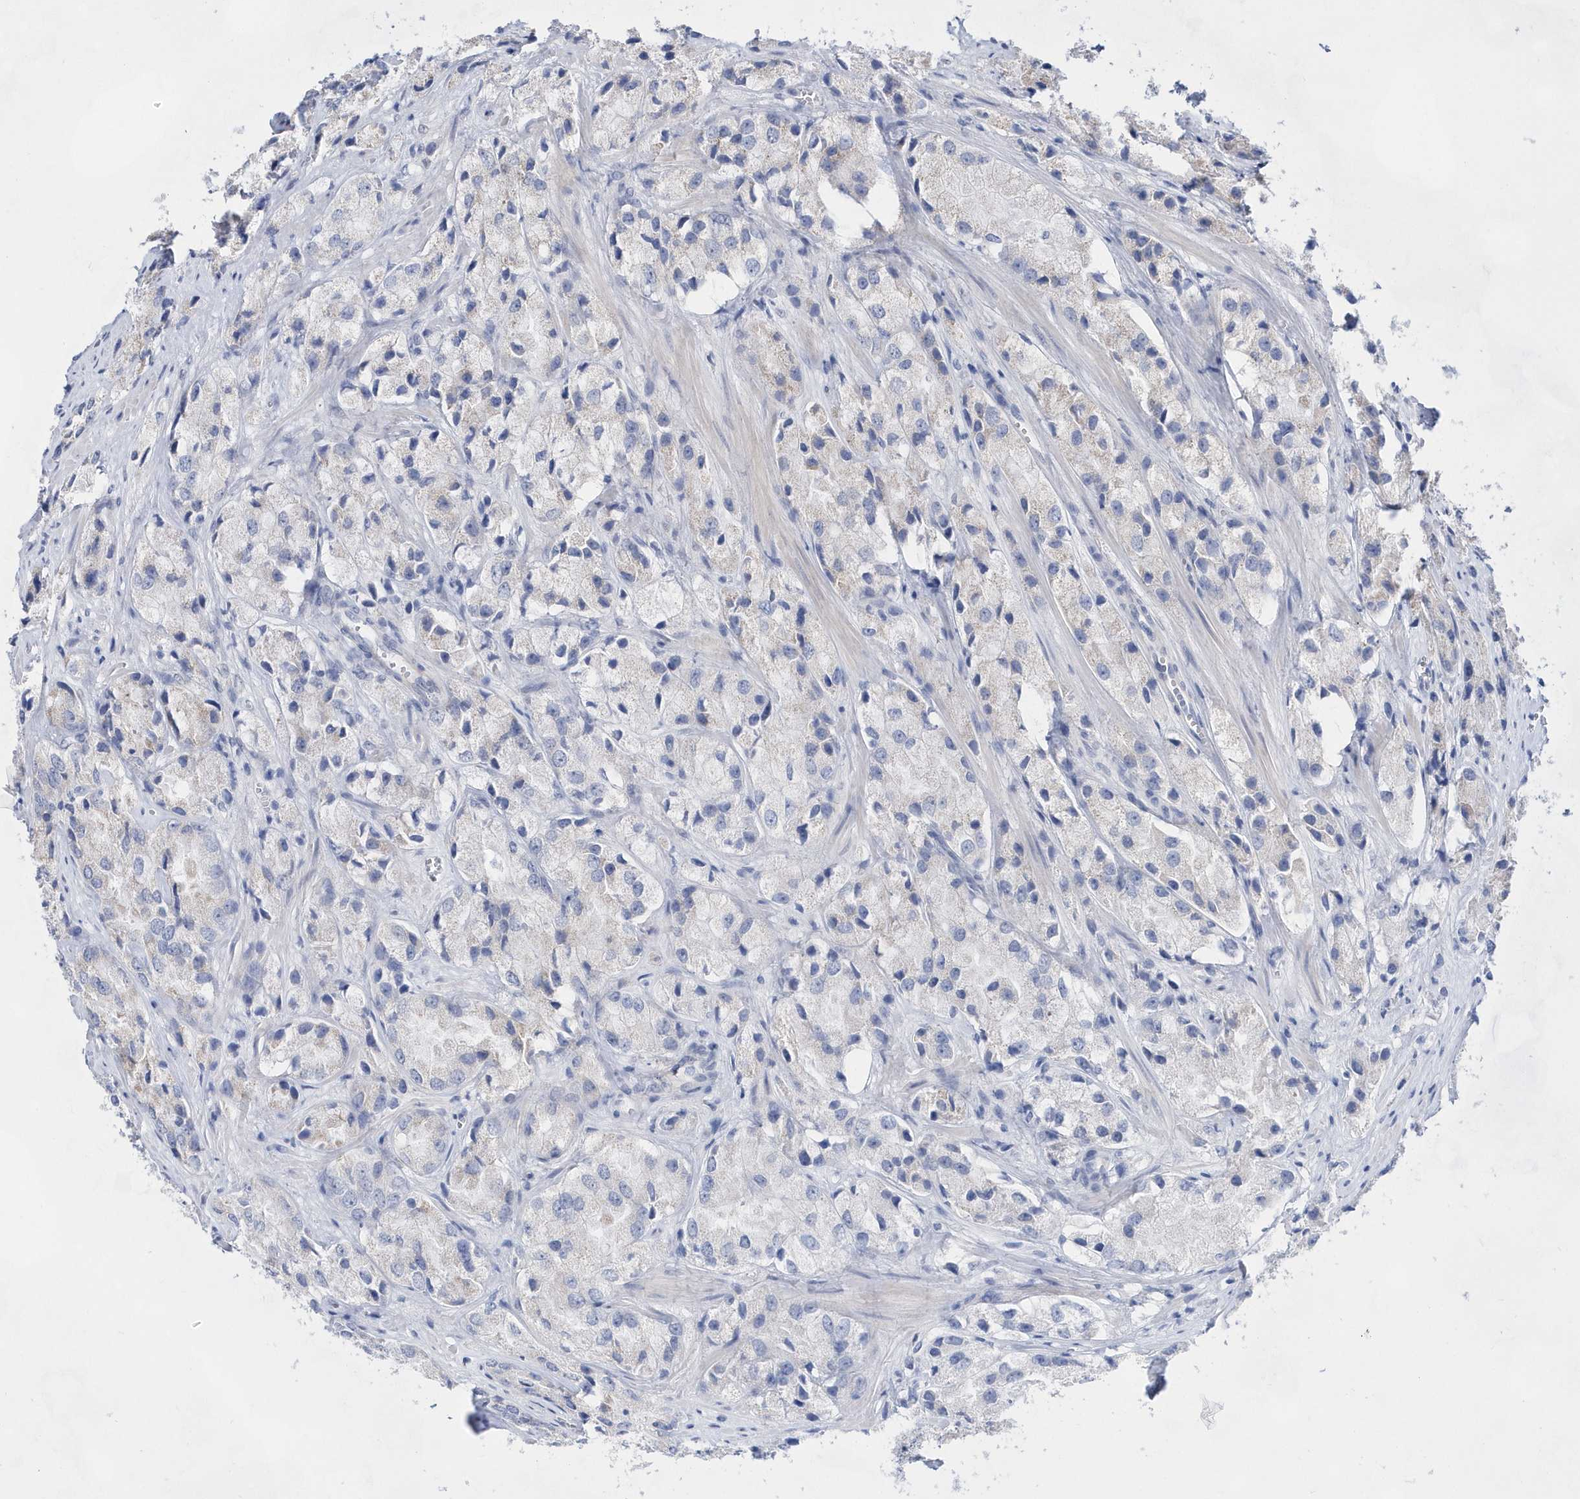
{"staining": {"intensity": "negative", "quantity": "none", "location": "none"}, "tissue": "prostate cancer", "cell_type": "Tumor cells", "image_type": "cancer", "snomed": [{"axis": "morphology", "description": "Adenocarcinoma, High grade"}, {"axis": "topography", "description": "Prostate"}], "caption": "Tumor cells are negative for protein expression in human prostate cancer. (DAB (3,3'-diaminobenzidine) immunohistochemistry with hematoxylin counter stain).", "gene": "BDH2", "patient": {"sex": "male", "age": 66}}